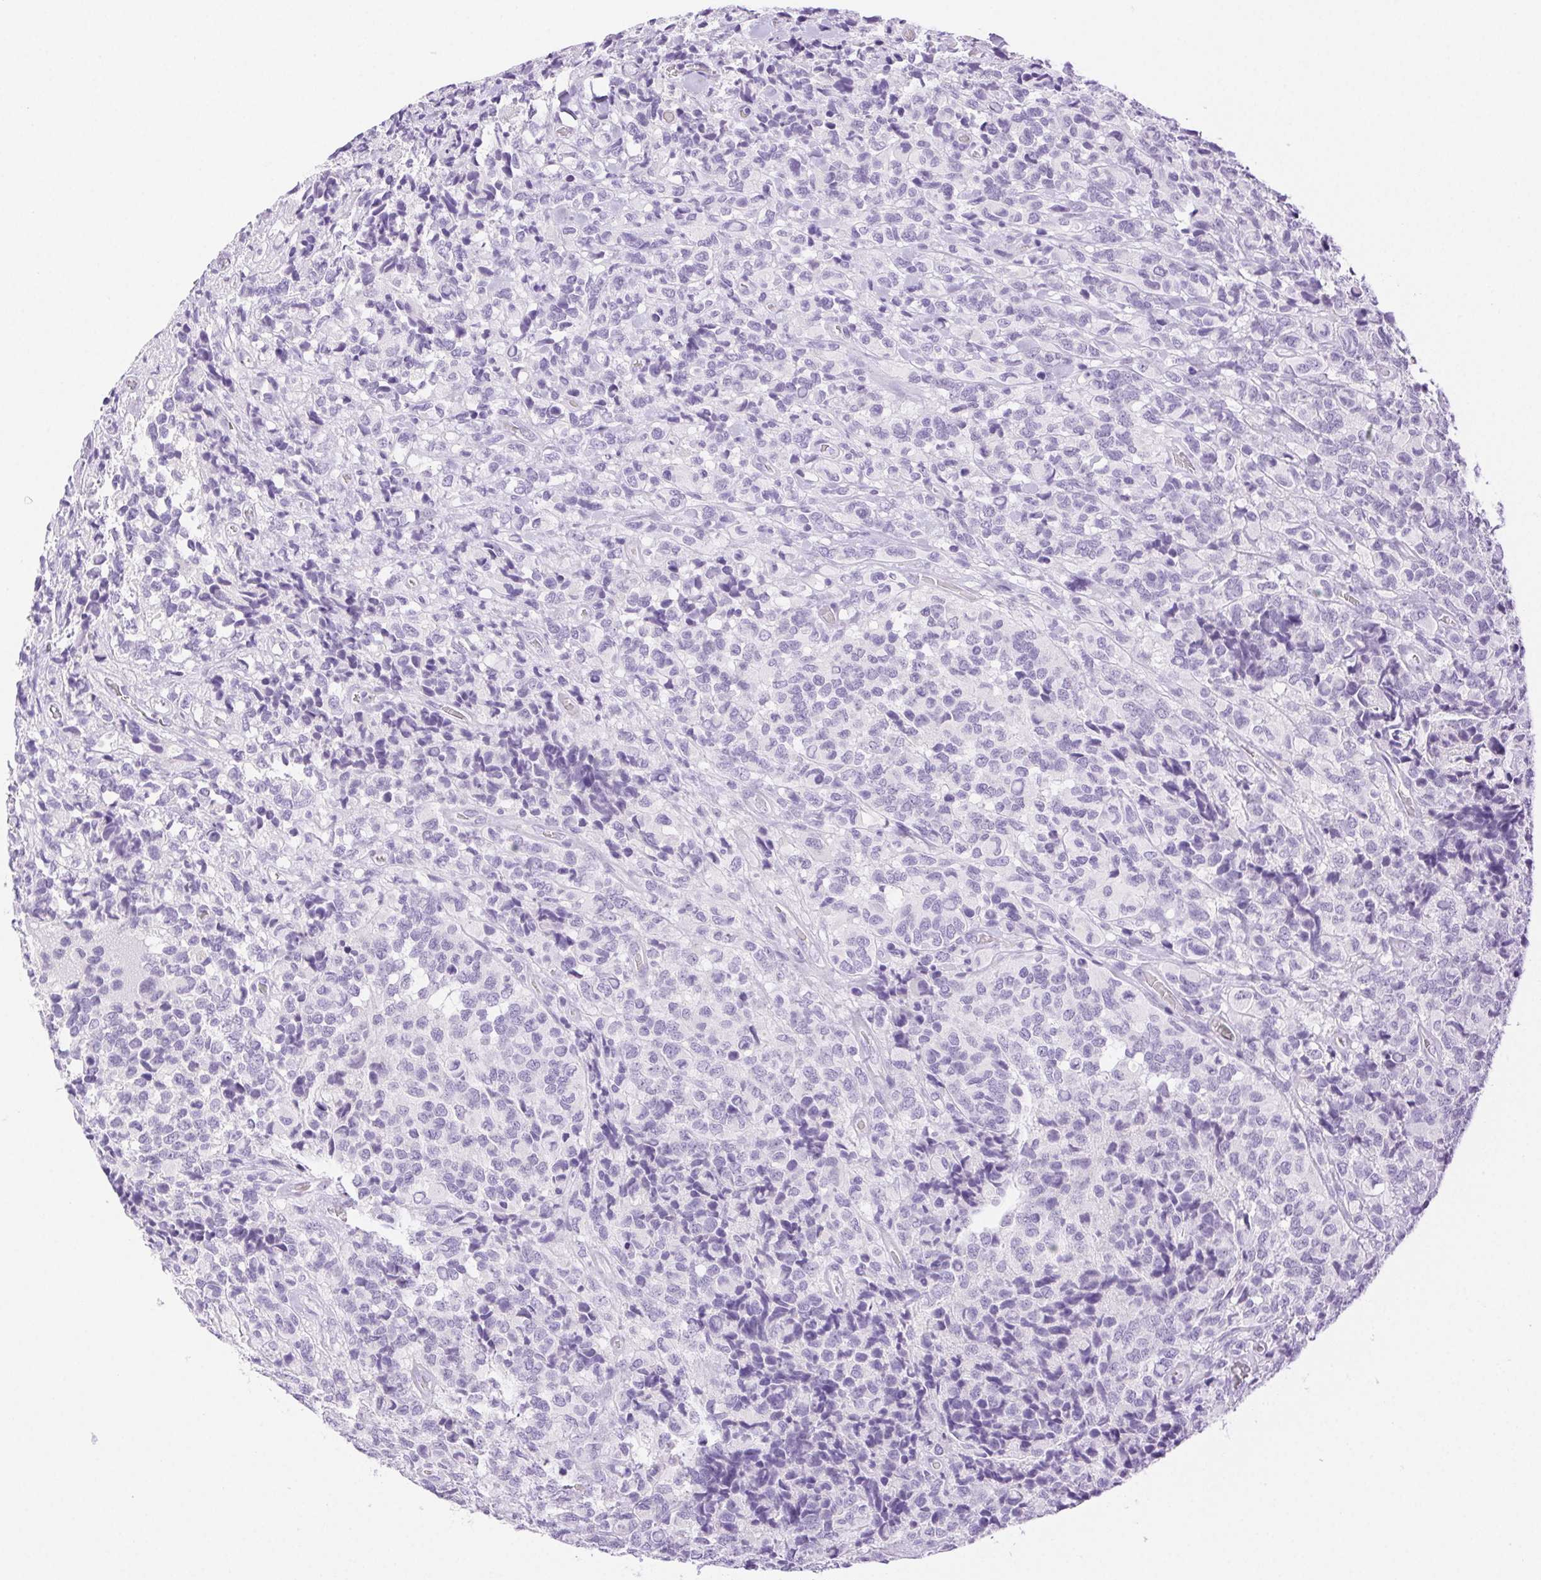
{"staining": {"intensity": "negative", "quantity": "none", "location": "none"}, "tissue": "glioma", "cell_type": "Tumor cells", "image_type": "cancer", "snomed": [{"axis": "morphology", "description": "Glioma, malignant, High grade"}, {"axis": "topography", "description": "Brain"}], "caption": "This is an immunohistochemistry (IHC) image of human malignant high-grade glioma. There is no expression in tumor cells.", "gene": "SPACA4", "patient": {"sex": "male", "age": 39}}